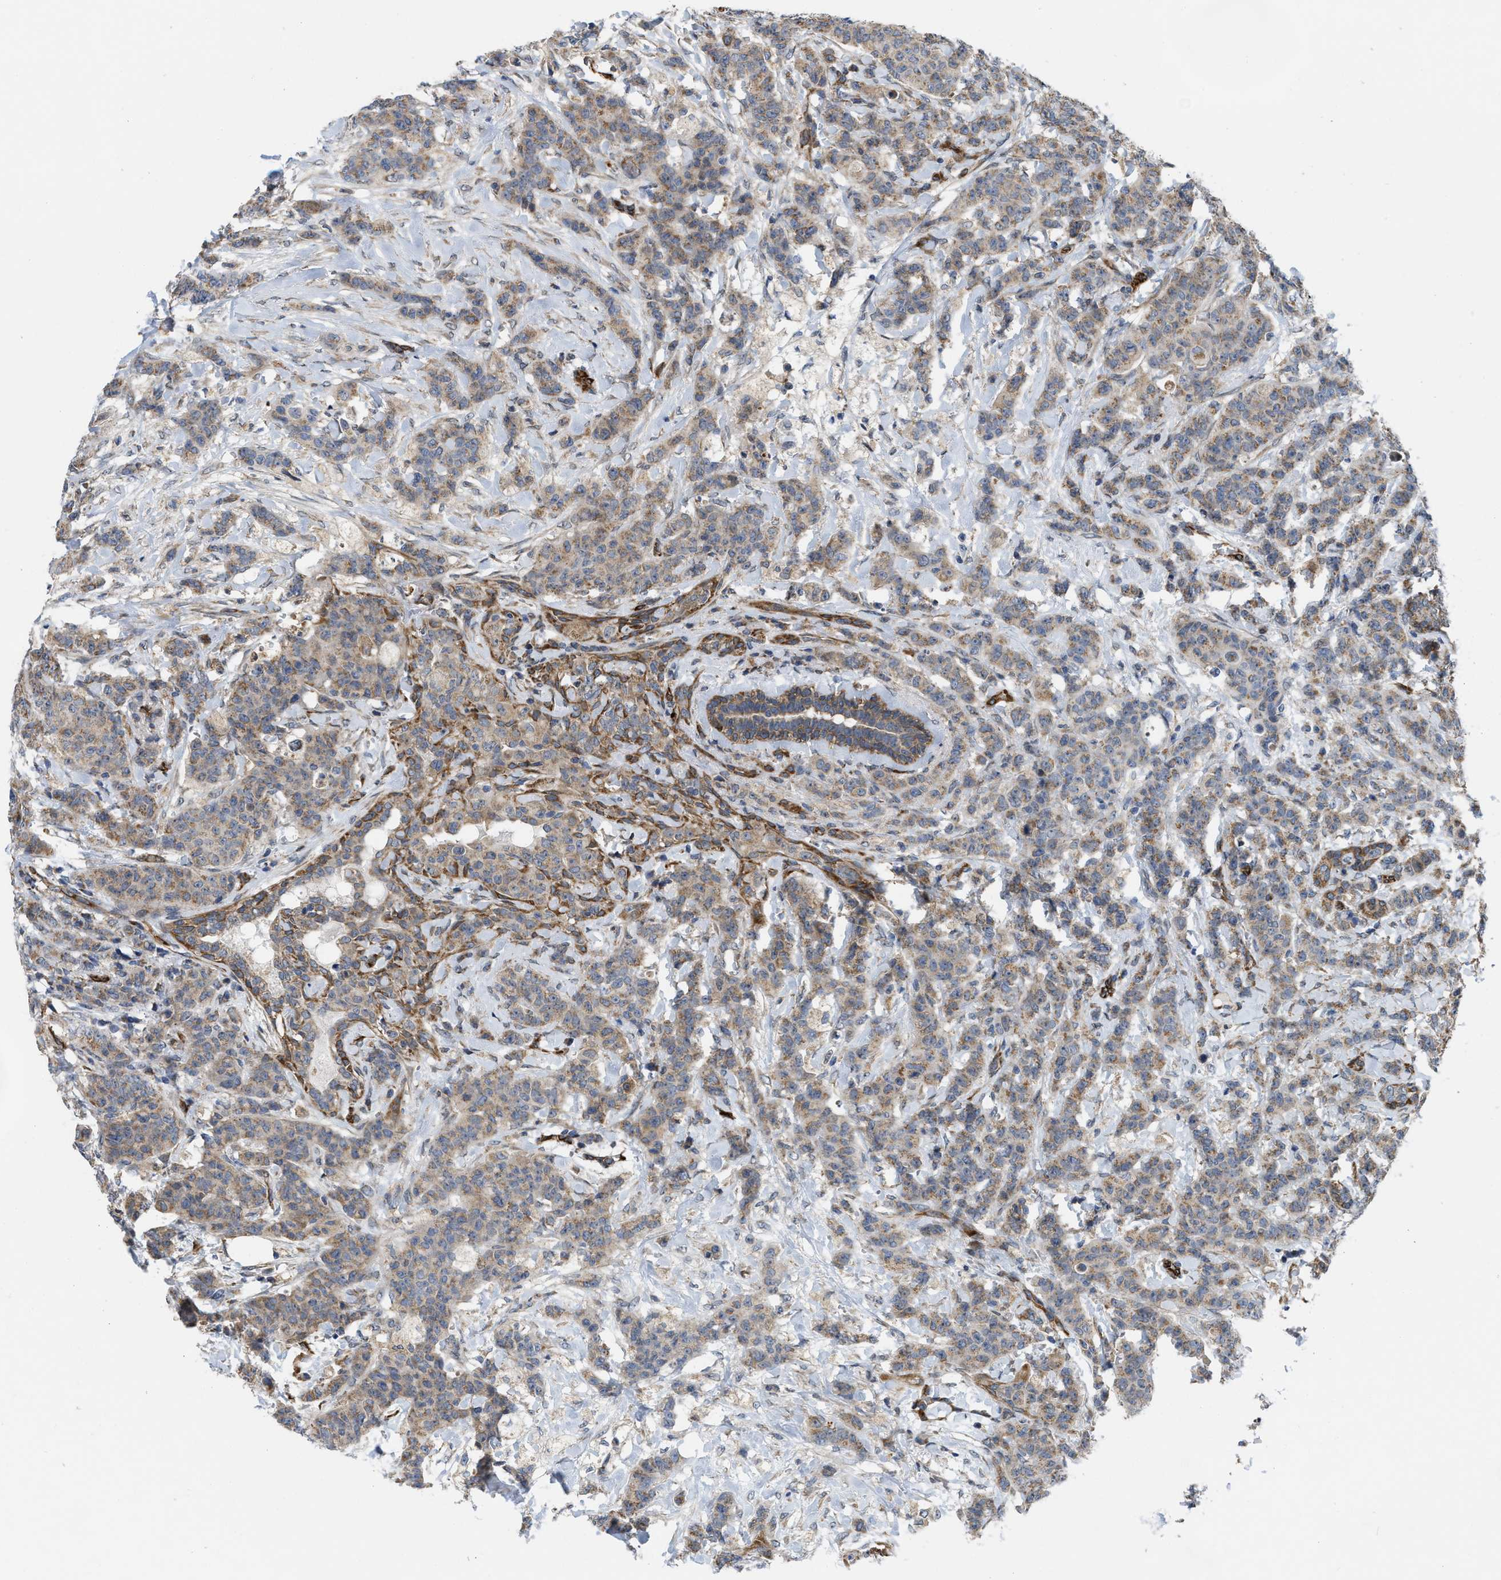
{"staining": {"intensity": "moderate", "quantity": ">75%", "location": "cytoplasmic/membranous"}, "tissue": "breast cancer", "cell_type": "Tumor cells", "image_type": "cancer", "snomed": [{"axis": "morphology", "description": "Normal tissue, NOS"}, {"axis": "morphology", "description": "Duct carcinoma"}, {"axis": "topography", "description": "Breast"}], "caption": "Tumor cells display moderate cytoplasmic/membranous positivity in about >75% of cells in breast cancer (intraductal carcinoma).", "gene": "EOGT", "patient": {"sex": "female", "age": 40}}